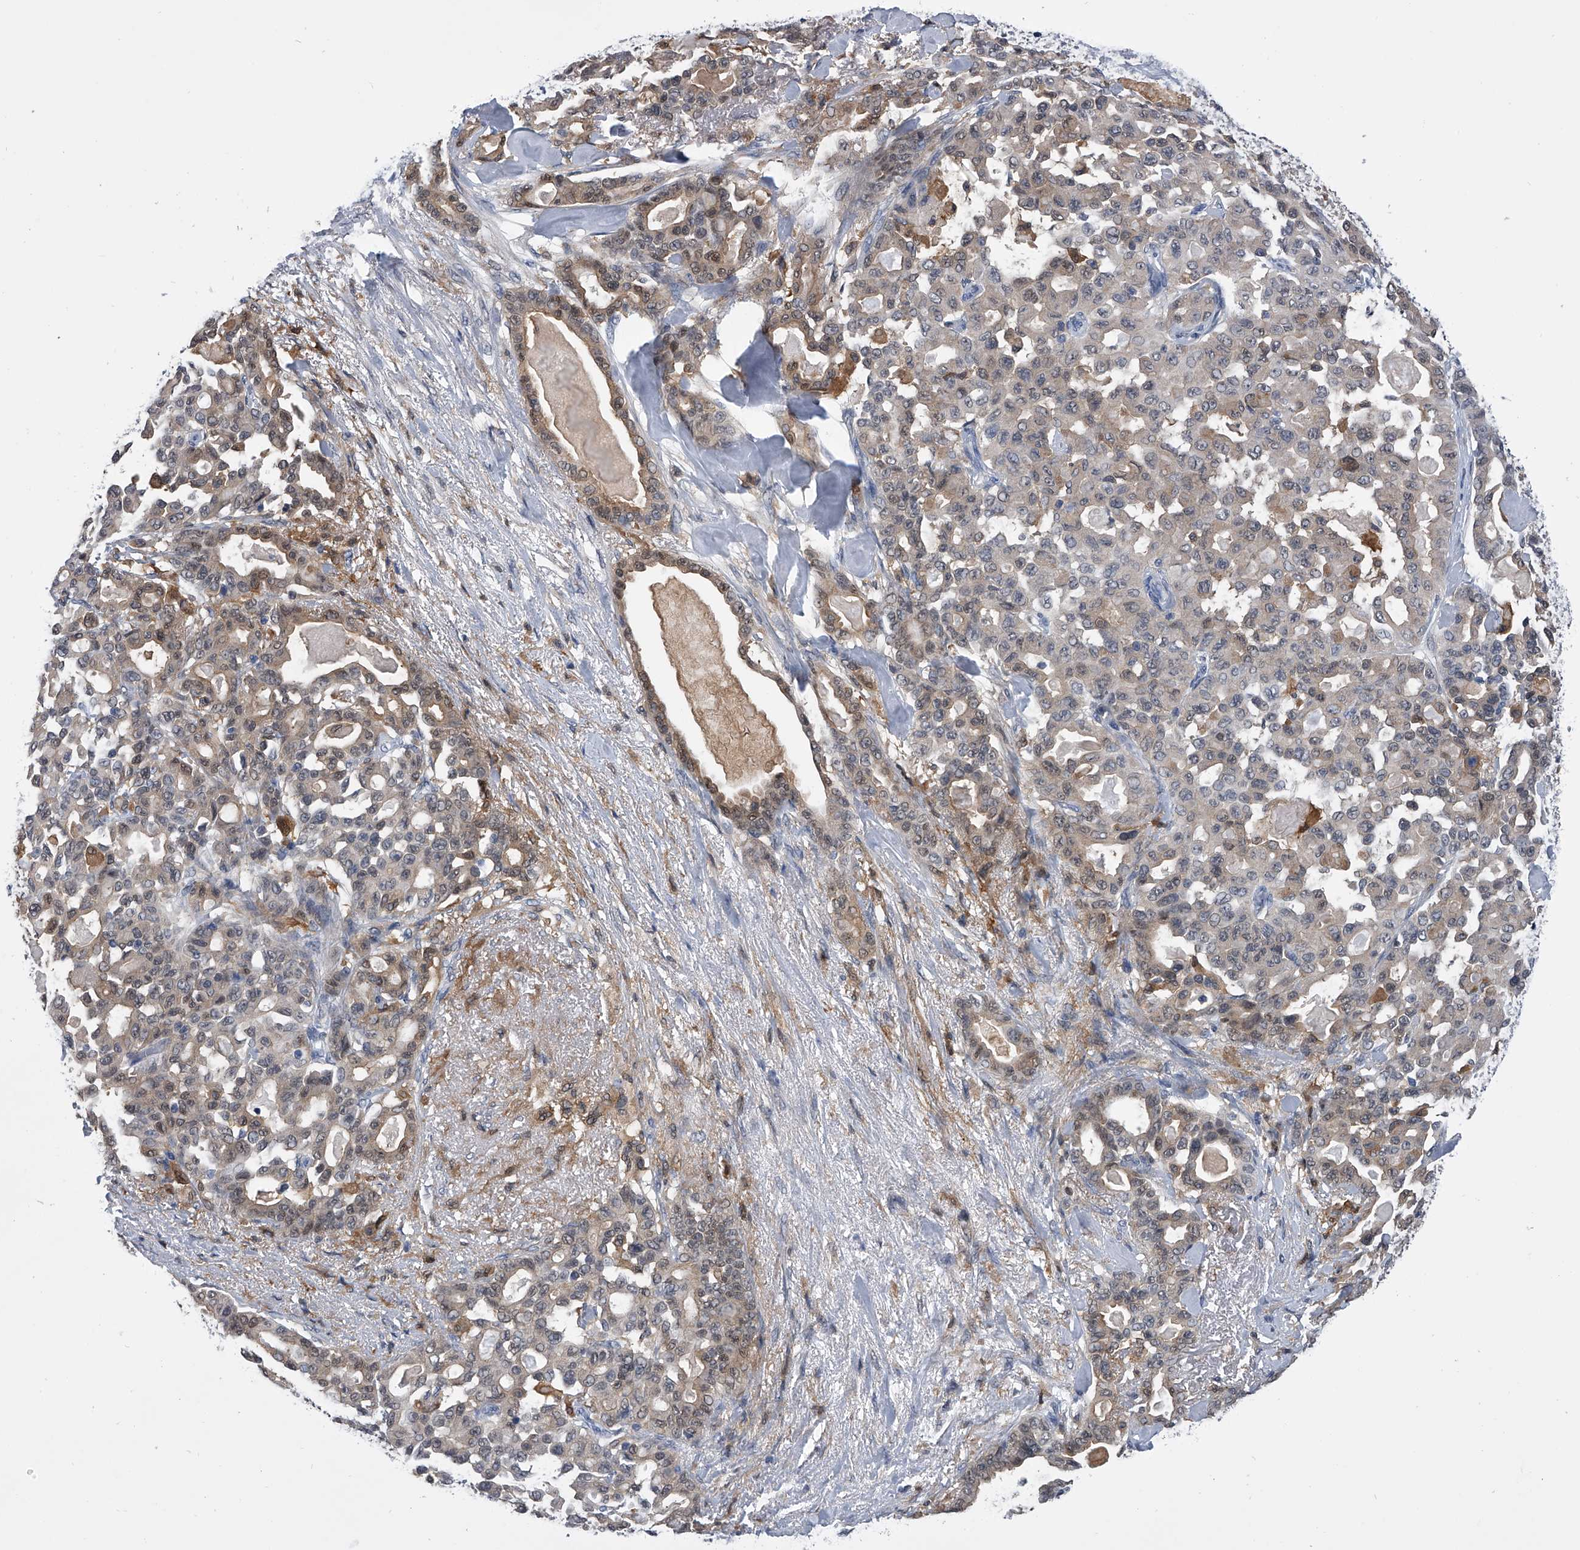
{"staining": {"intensity": "weak", "quantity": "25%-75%", "location": "cytoplasmic/membranous"}, "tissue": "pancreatic cancer", "cell_type": "Tumor cells", "image_type": "cancer", "snomed": [{"axis": "morphology", "description": "Adenocarcinoma, NOS"}, {"axis": "topography", "description": "Pancreas"}], "caption": "An immunohistochemistry (IHC) image of neoplastic tissue is shown. Protein staining in brown shows weak cytoplasmic/membranous positivity in adenocarcinoma (pancreatic) within tumor cells. (DAB IHC, brown staining for protein, blue staining for nuclei).", "gene": "PDXK", "patient": {"sex": "male", "age": 63}}